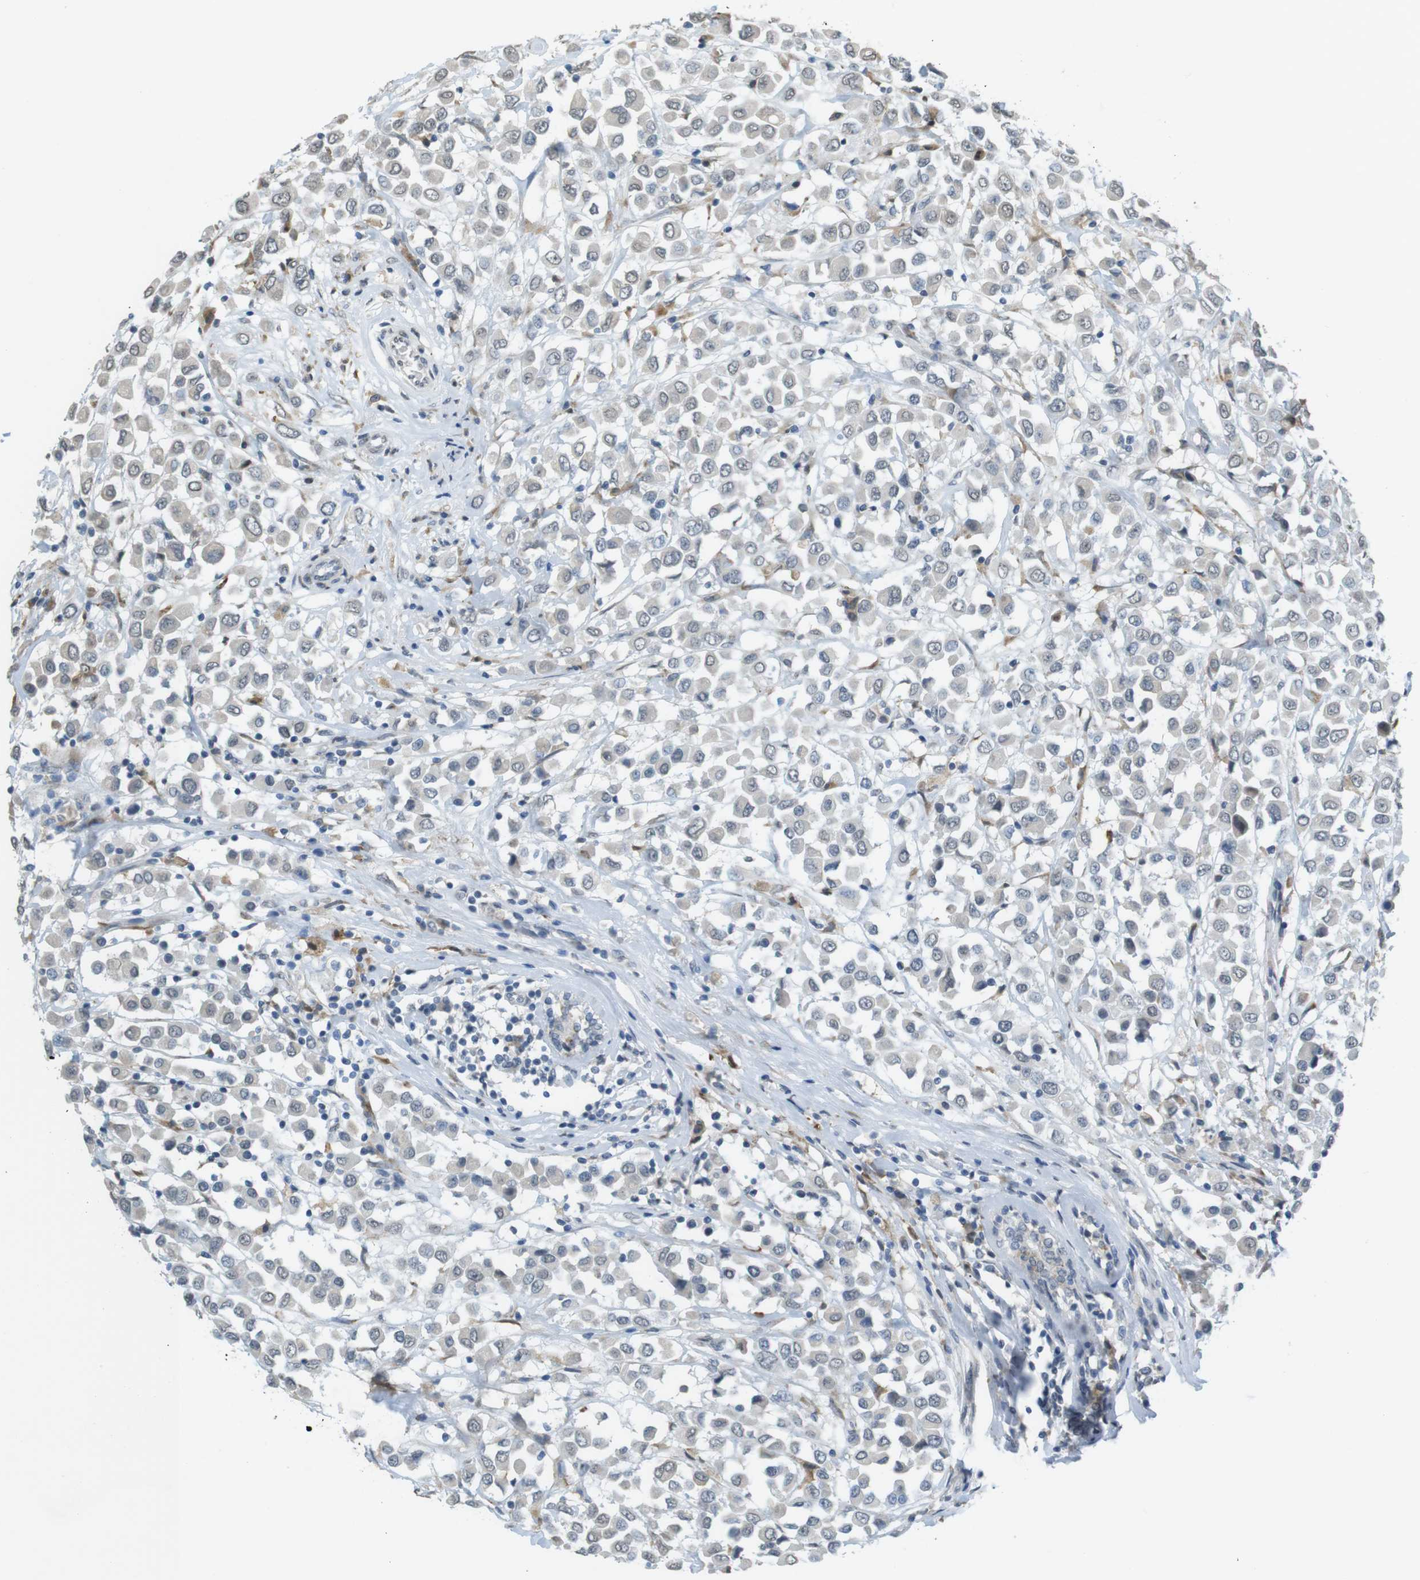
{"staining": {"intensity": "negative", "quantity": "none", "location": "none"}, "tissue": "breast cancer", "cell_type": "Tumor cells", "image_type": "cancer", "snomed": [{"axis": "morphology", "description": "Duct carcinoma"}, {"axis": "topography", "description": "Breast"}], "caption": "Protein analysis of breast infiltrating ductal carcinoma displays no significant positivity in tumor cells.", "gene": "FZD10", "patient": {"sex": "female", "age": 61}}